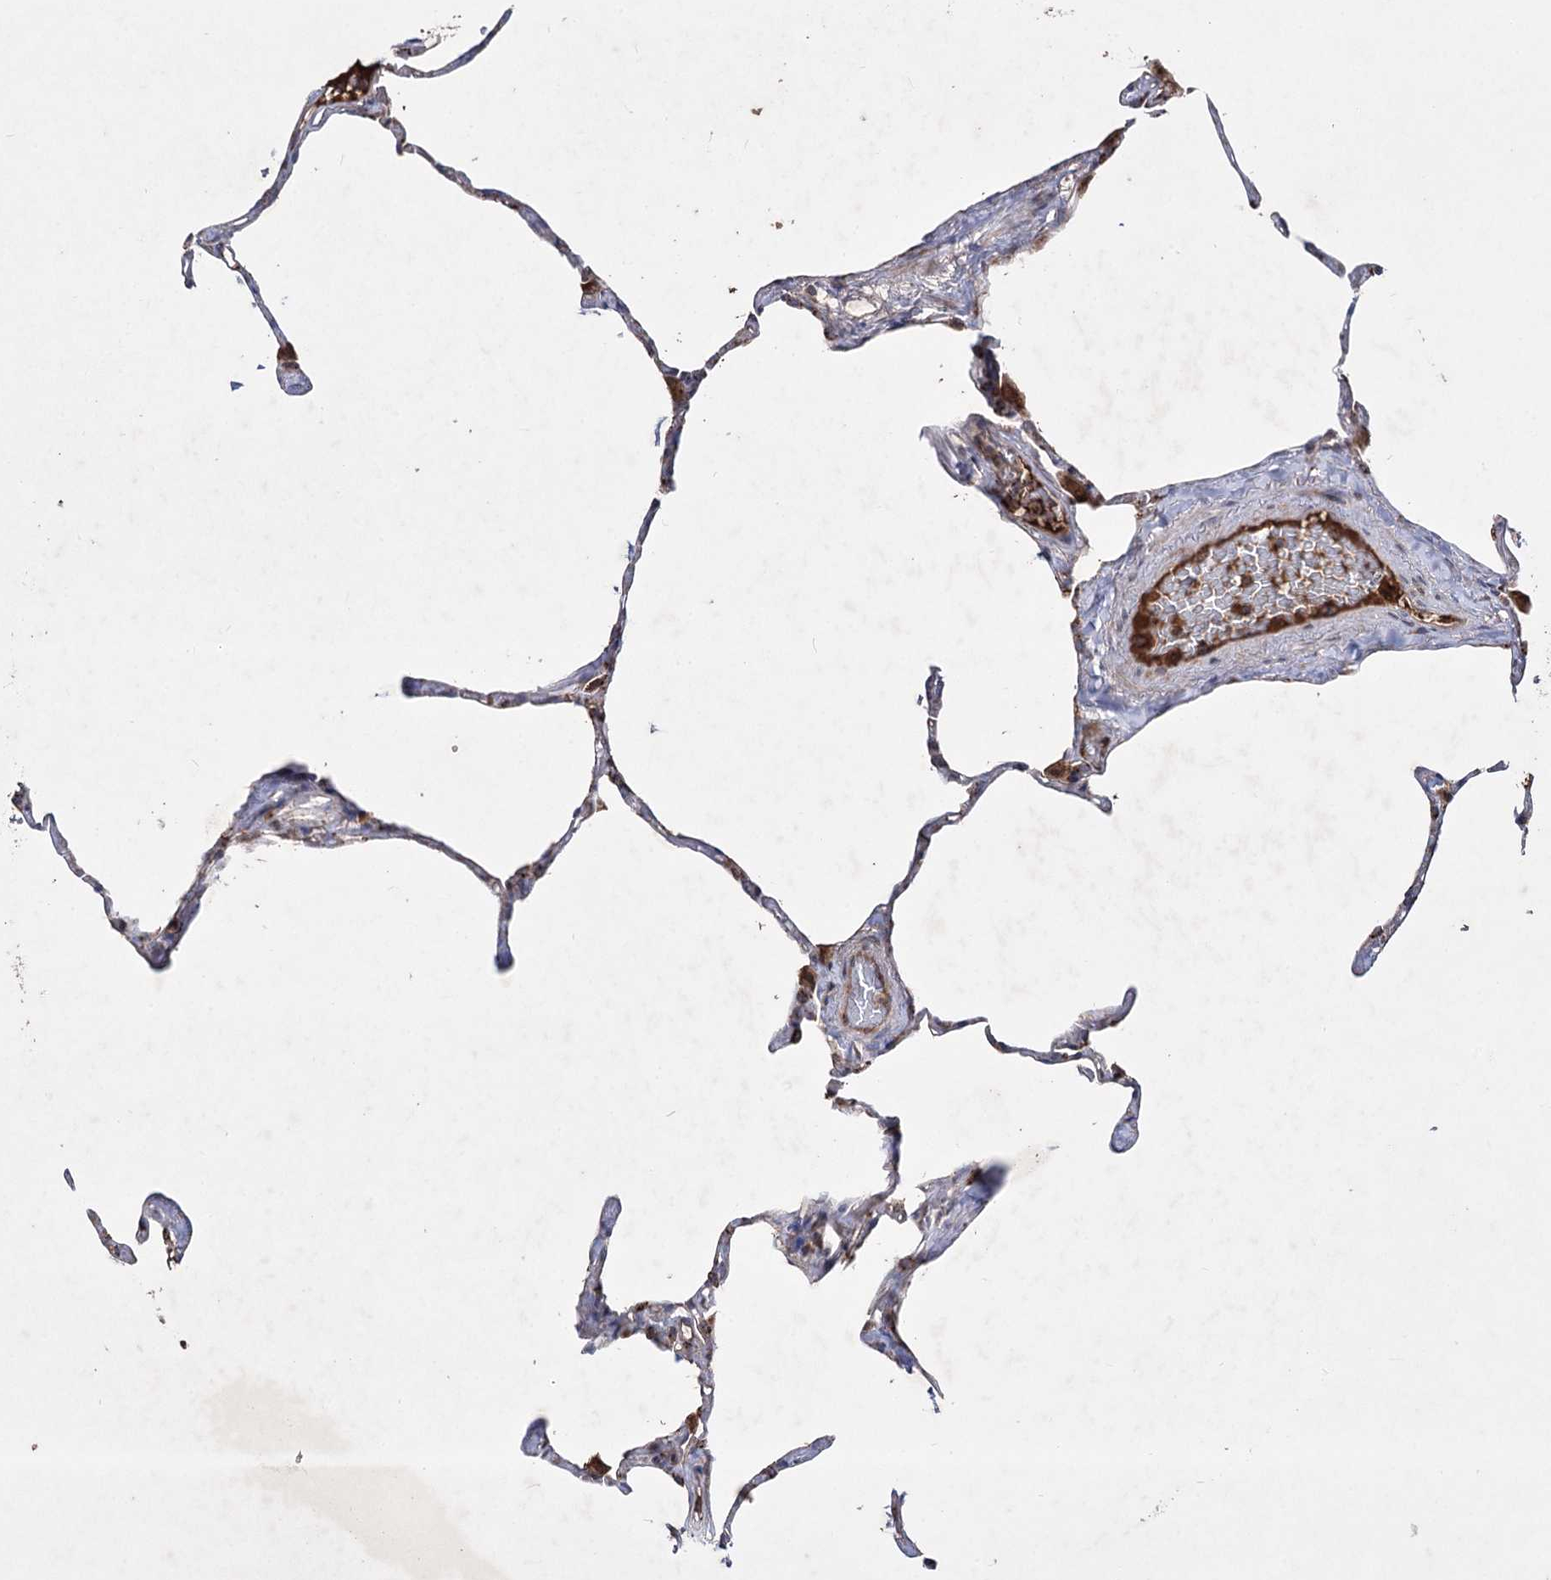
{"staining": {"intensity": "moderate", "quantity": "<25%", "location": "cytoplasmic/membranous"}, "tissue": "lung", "cell_type": "Alveolar cells", "image_type": "normal", "snomed": [{"axis": "morphology", "description": "Normal tissue, NOS"}, {"axis": "topography", "description": "Lung"}], "caption": "Unremarkable lung shows moderate cytoplasmic/membranous expression in about <25% of alveolar cells, visualized by immunohistochemistry. (DAB IHC with brightfield microscopy, high magnification).", "gene": "ARHGAP20", "patient": {"sex": "male", "age": 65}}